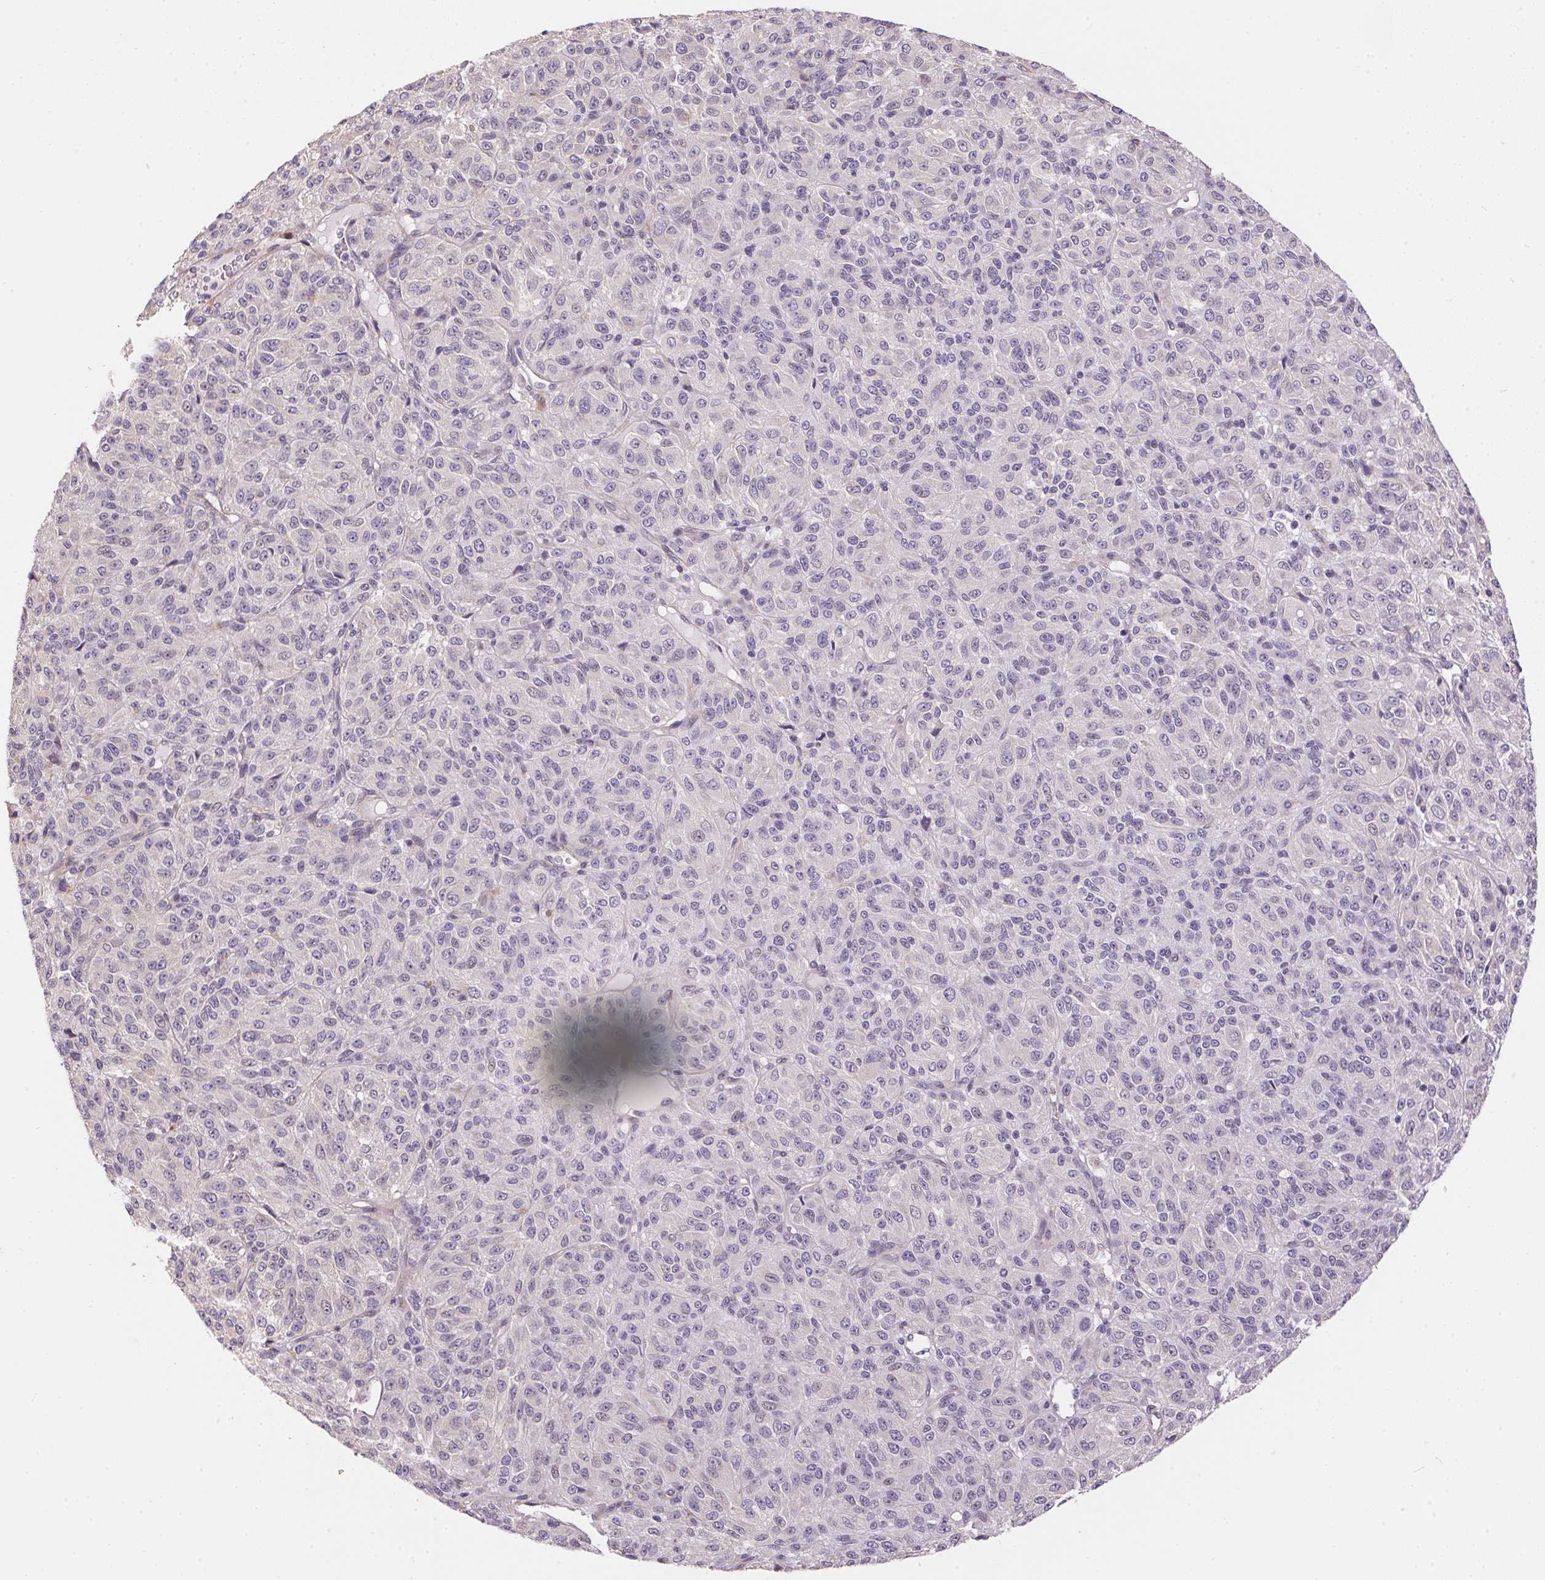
{"staining": {"intensity": "negative", "quantity": "none", "location": "none"}, "tissue": "melanoma", "cell_type": "Tumor cells", "image_type": "cancer", "snomed": [{"axis": "morphology", "description": "Malignant melanoma, Metastatic site"}, {"axis": "topography", "description": "Brain"}], "caption": "Image shows no protein staining in tumor cells of melanoma tissue.", "gene": "UNC13B", "patient": {"sex": "female", "age": 56}}